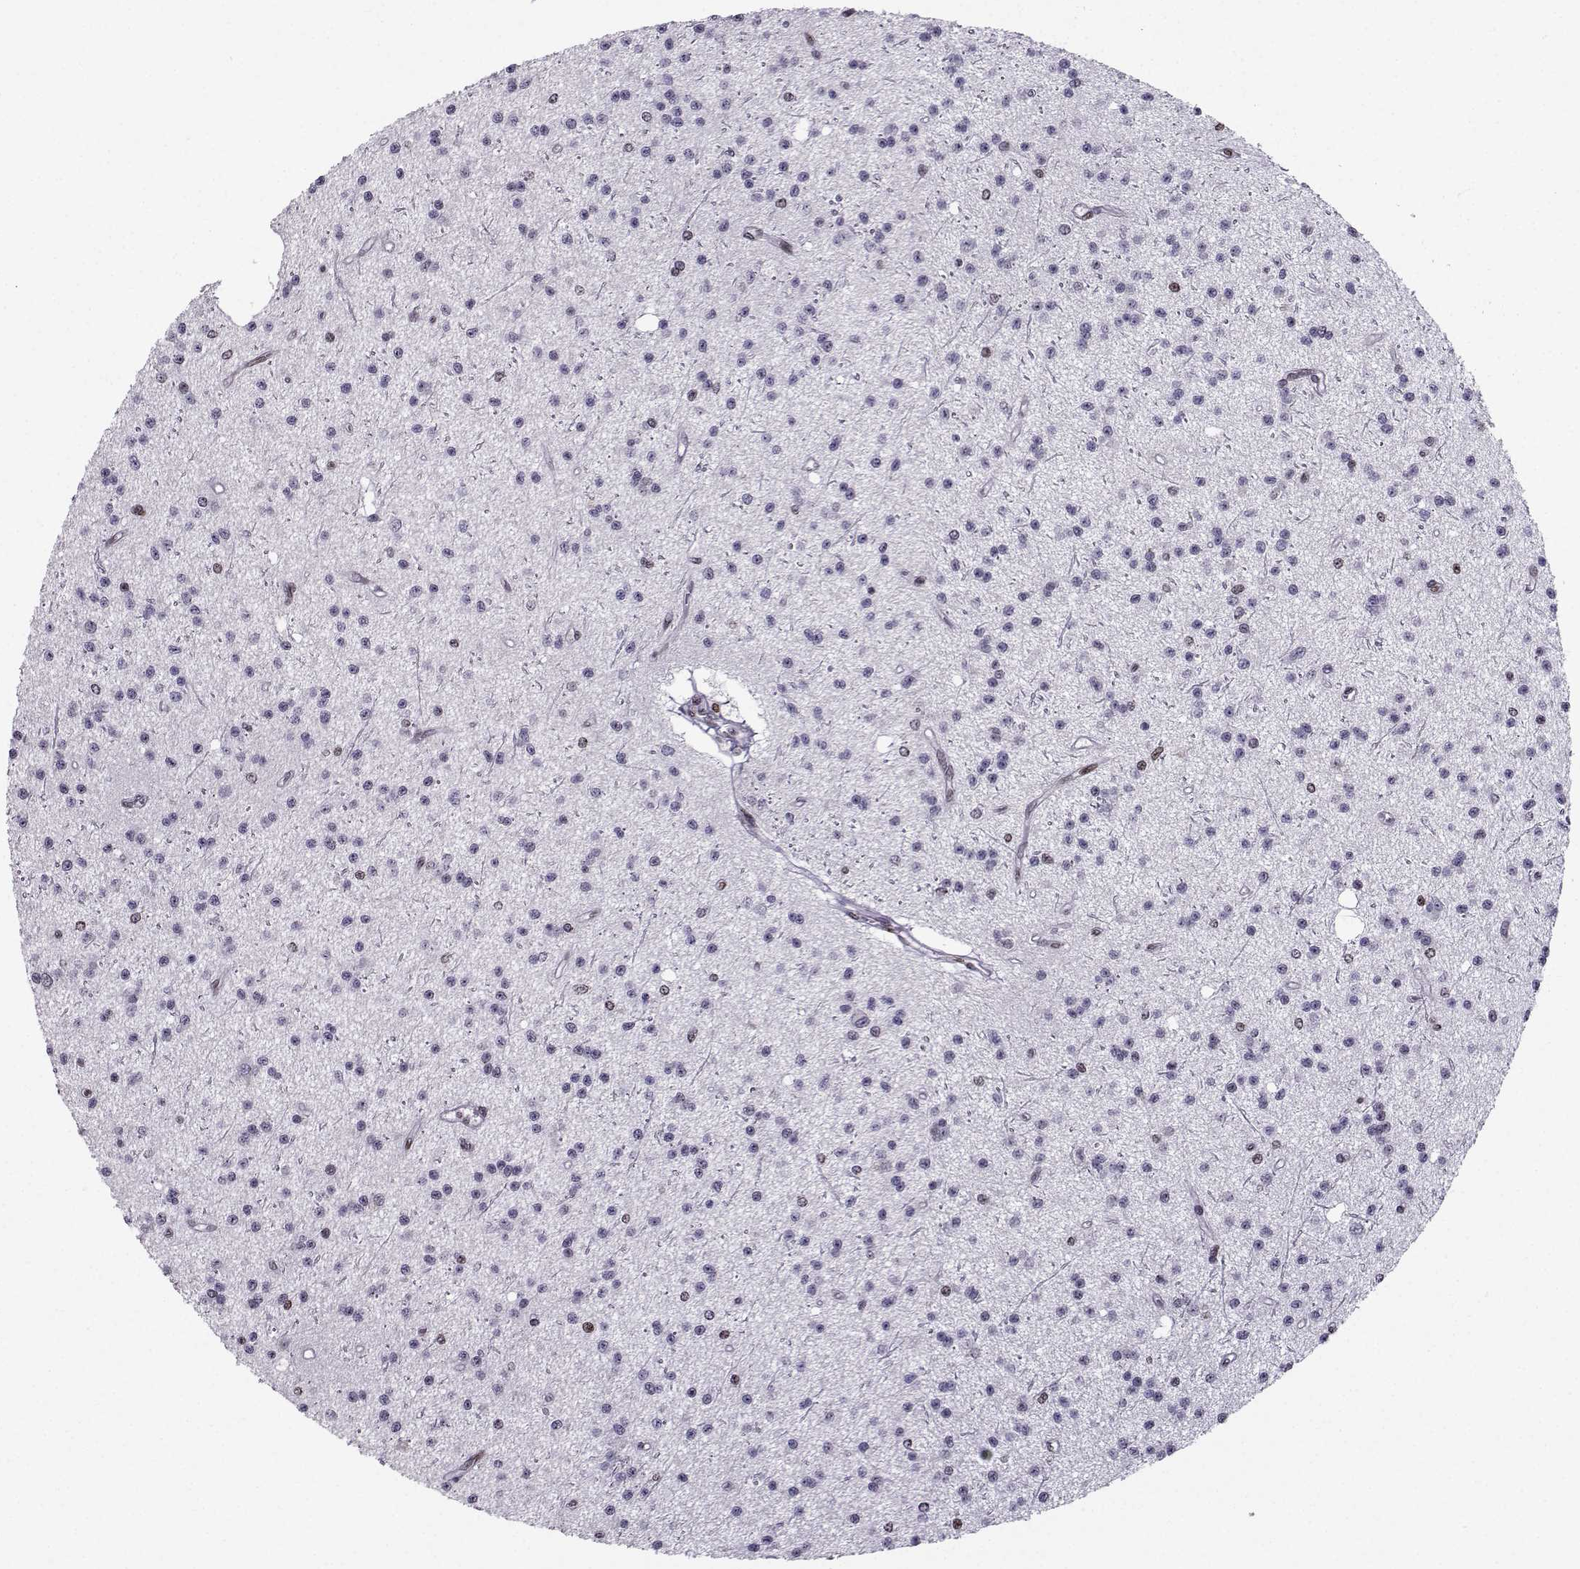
{"staining": {"intensity": "negative", "quantity": "none", "location": "none"}, "tissue": "glioma", "cell_type": "Tumor cells", "image_type": "cancer", "snomed": [{"axis": "morphology", "description": "Glioma, malignant, Low grade"}, {"axis": "topography", "description": "Brain"}], "caption": "Immunohistochemical staining of glioma demonstrates no significant staining in tumor cells.", "gene": "ZNF19", "patient": {"sex": "male", "age": 27}}